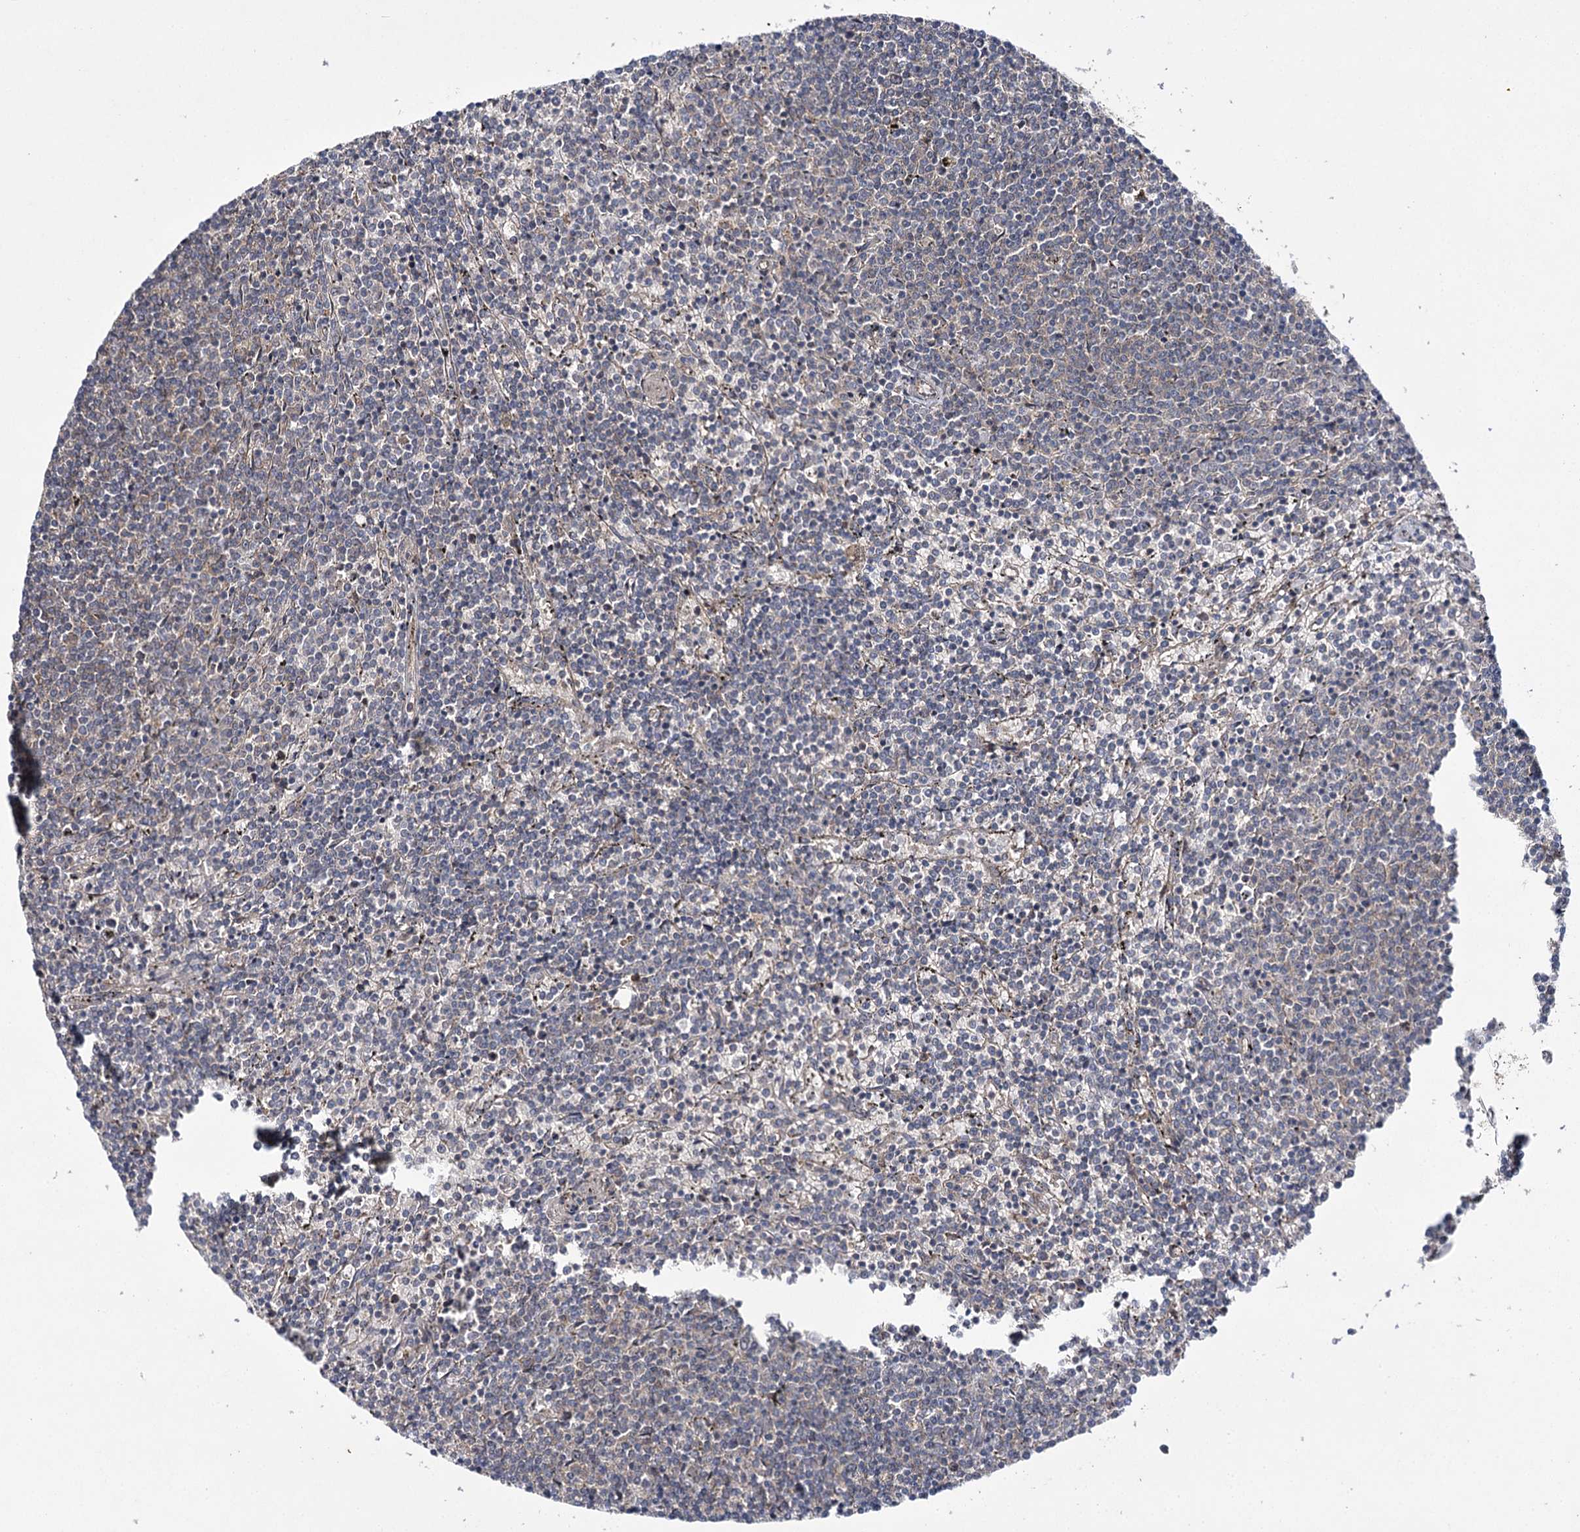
{"staining": {"intensity": "negative", "quantity": "none", "location": "none"}, "tissue": "lymphoma", "cell_type": "Tumor cells", "image_type": "cancer", "snomed": [{"axis": "morphology", "description": "Malignant lymphoma, non-Hodgkin's type, Low grade"}, {"axis": "topography", "description": "Spleen"}], "caption": "Immunohistochemistry (IHC) micrograph of human low-grade malignant lymphoma, non-Hodgkin's type stained for a protein (brown), which reveals no positivity in tumor cells.", "gene": "BCR", "patient": {"sex": "female", "age": 50}}